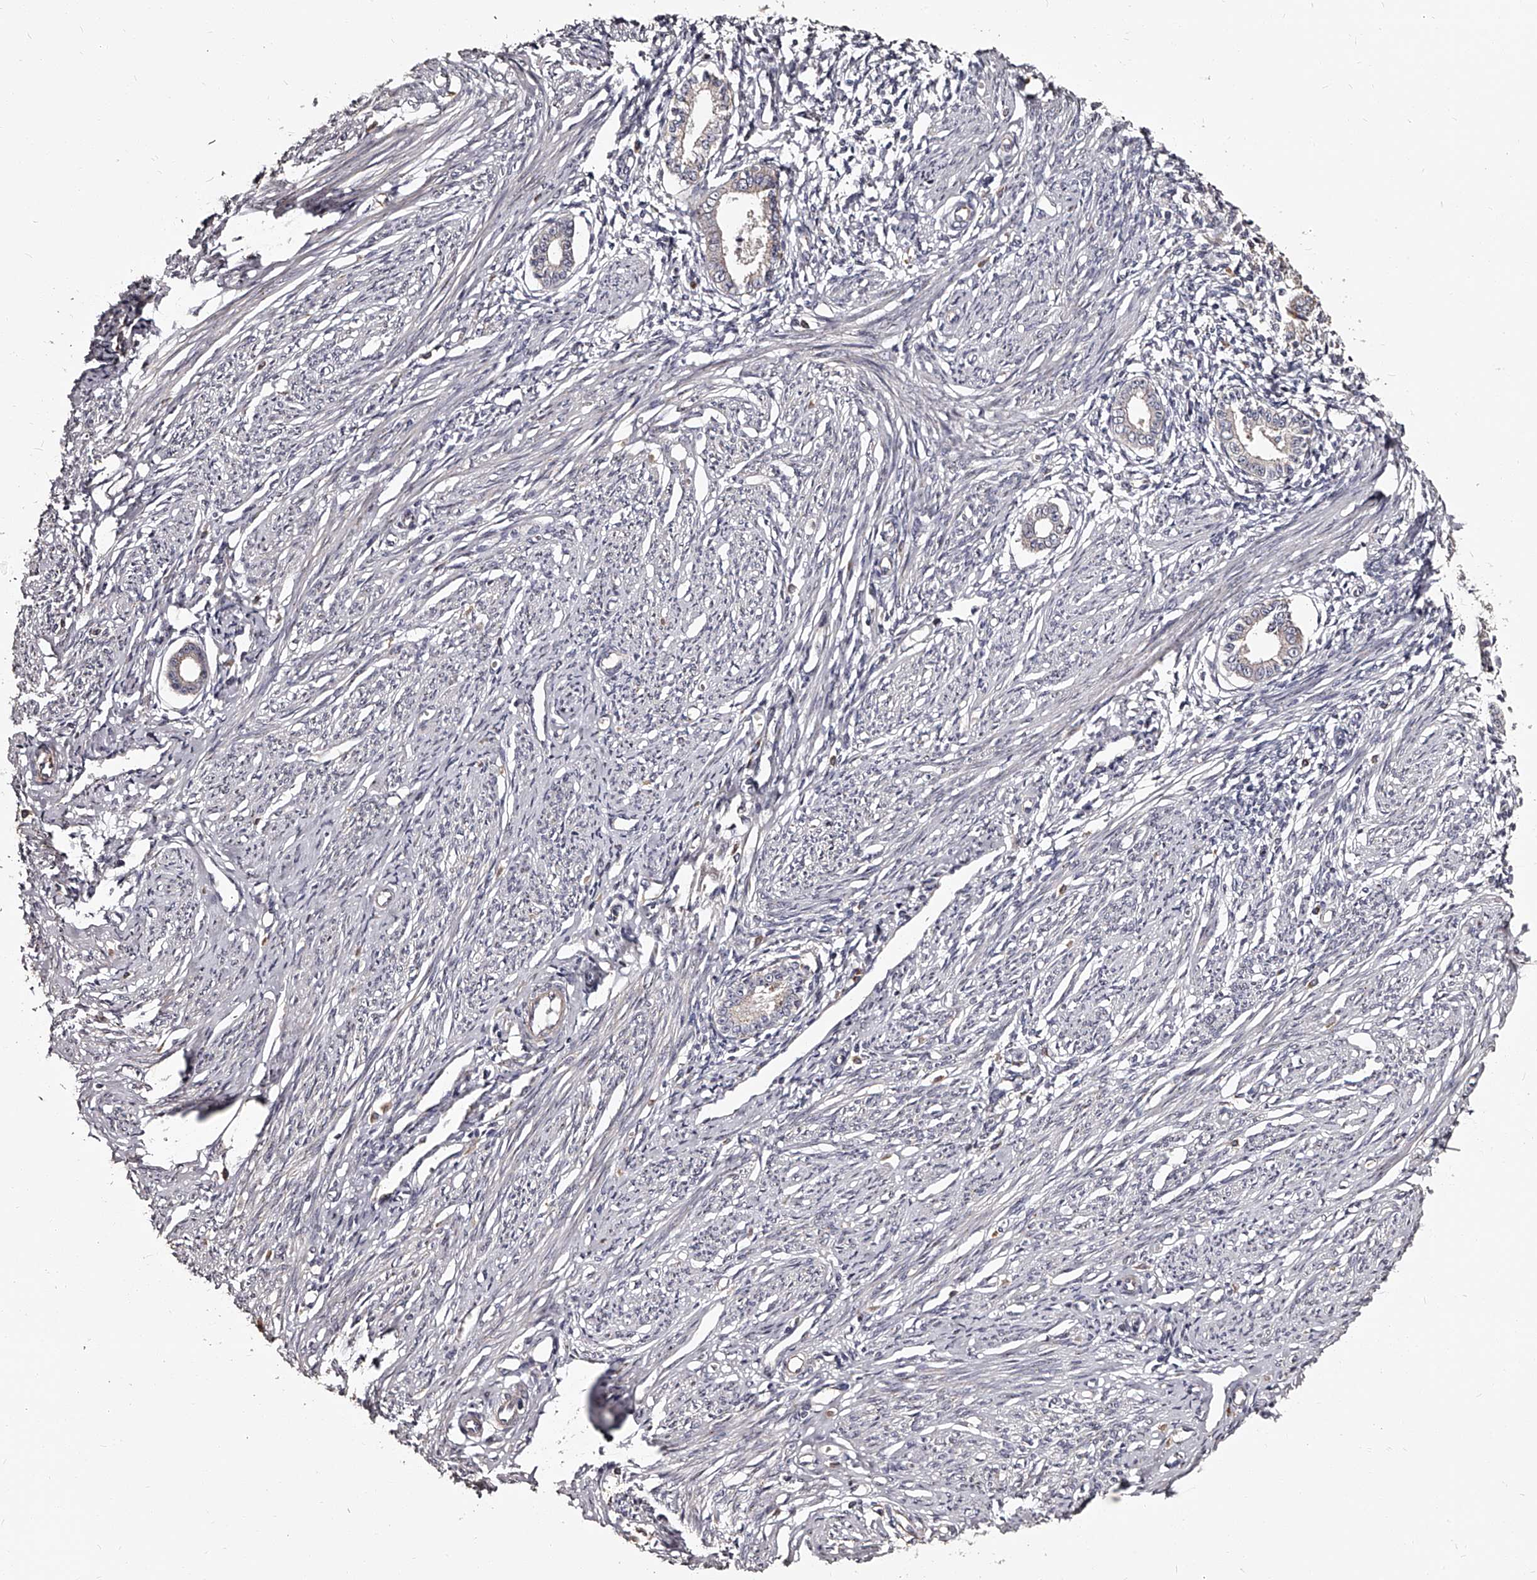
{"staining": {"intensity": "negative", "quantity": "none", "location": "none"}, "tissue": "endometrium", "cell_type": "Cells in endometrial stroma", "image_type": "normal", "snomed": [{"axis": "morphology", "description": "Normal tissue, NOS"}, {"axis": "topography", "description": "Endometrium"}], "caption": "The photomicrograph shows no staining of cells in endometrial stroma in unremarkable endometrium. (DAB (3,3'-diaminobenzidine) IHC with hematoxylin counter stain).", "gene": "RSC1A1", "patient": {"sex": "female", "age": 56}}